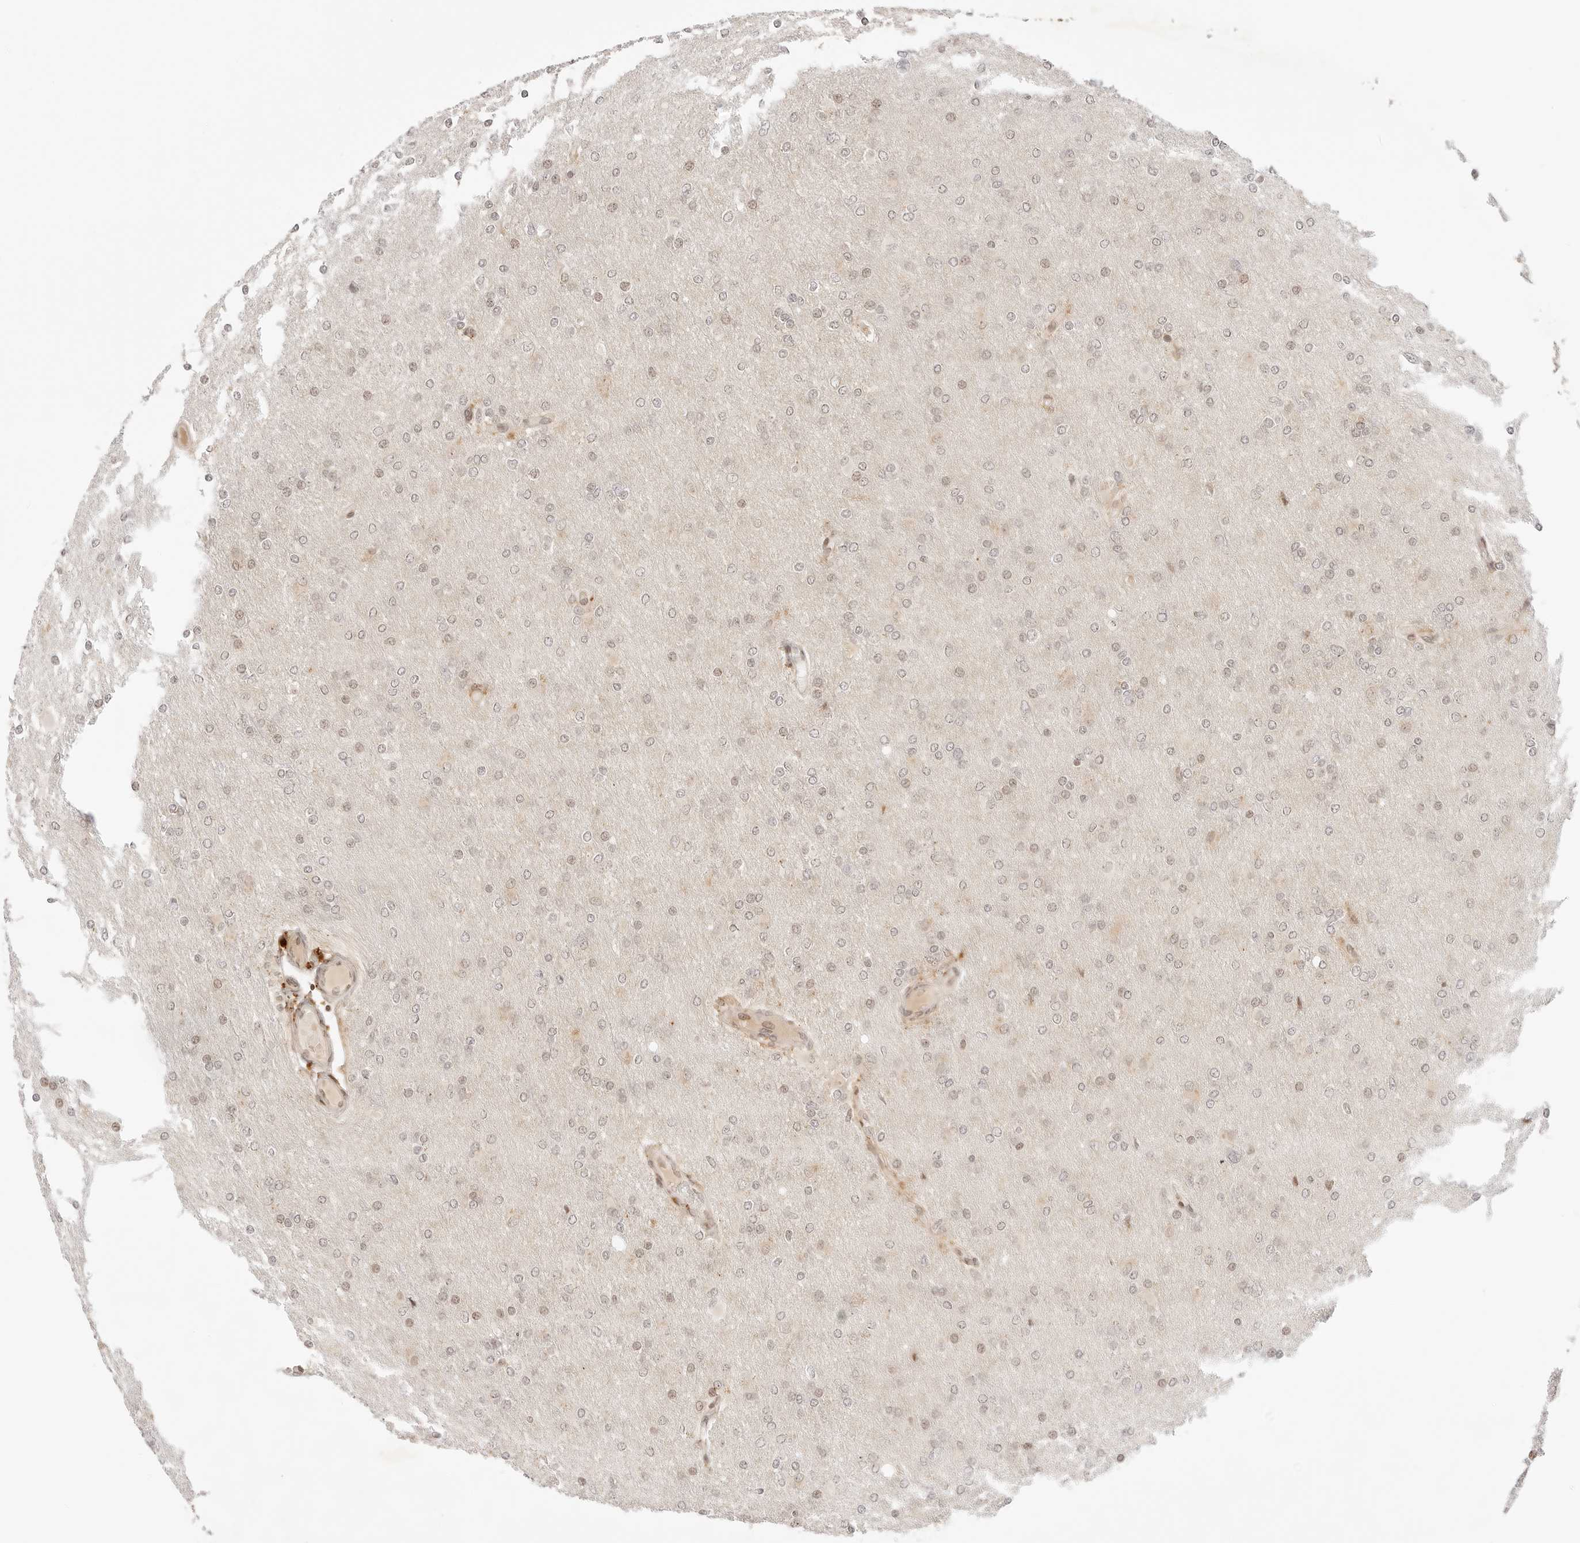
{"staining": {"intensity": "weak", "quantity": "25%-75%", "location": "nuclear"}, "tissue": "glioma", "cell_type": "Tumor cells", "image_type": "cancer", "snomed": [{"axis": "morphology", "description": "Glioma, malignant, High grade"}, {"axis": "topography", "description": "Cerebral cortex"}], "caption": "Malignant high-grade glioma was stained to show a protein in brown. There is low levels of weak nuclear staining in about 25%-75% of tumor cells. The staining was performed using DAB (3,3'-diaminobenzidine), with brown indicating positive protein expression. Nuclei are stained blue with hematoxylin.", "gene": "RPS6KL1", "patient": {"sex": "female", "age": 36}}